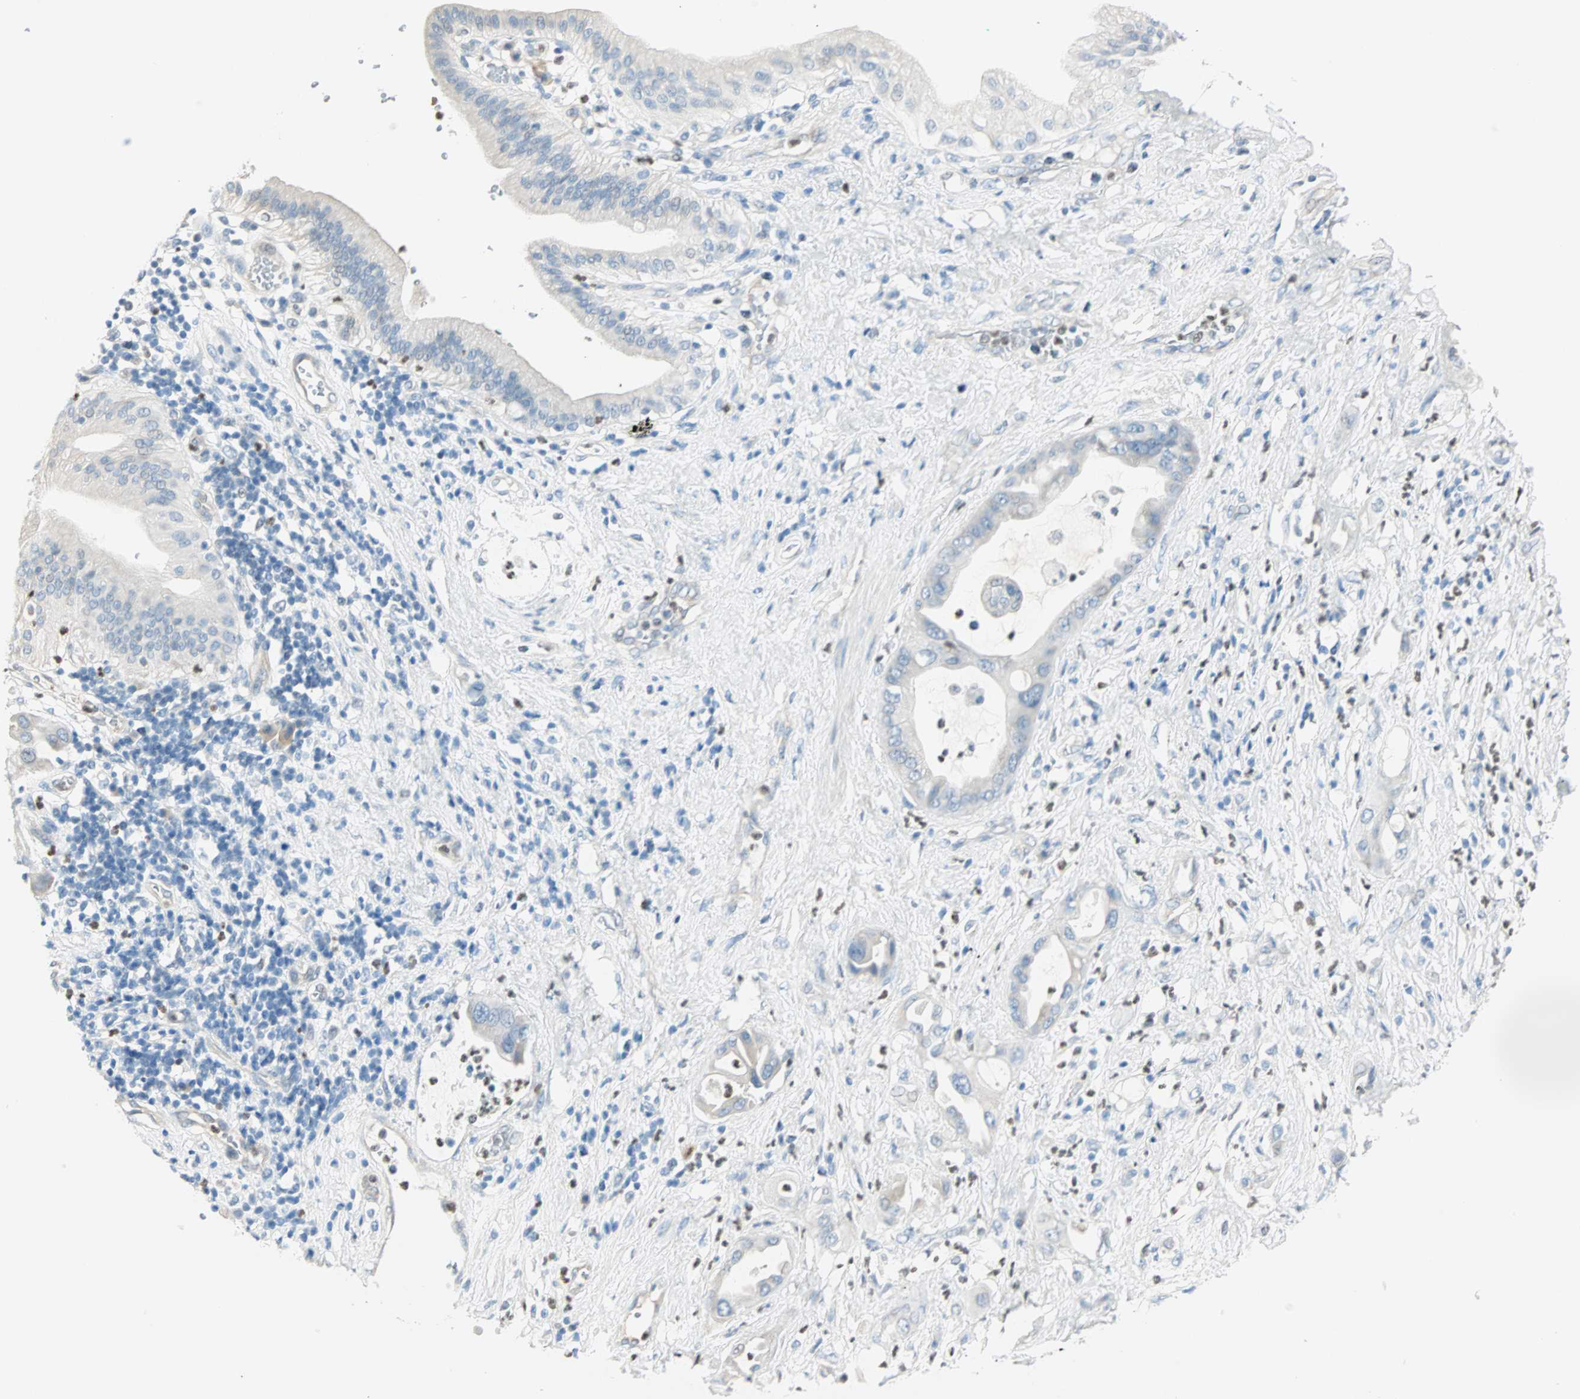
{"staining": {"intensity": "negative", "quantity": "none", "location": "none"}, "tissue": "pancreatic cancer", "cell_type": "Tumor cells", "image_type": "cancer", "snomed": [{"axis": "morphology", "description": "Adenocarcinoma, NOS"}, {"axis": "morphology", "description": "Adenocarcinoma, metastatic, NOS"}, {"axis": "topography", "description": "Lymph node"}, {"axis": "topography", "description": "Pancreas"}, {"axis": "topography", "description": "Duodenum"}], "caption": "Tumor cells show no significant protein expression in pancreatic cancer.", "gene": "MLLT10", "patient": {"sex": "female", "age": 64}}